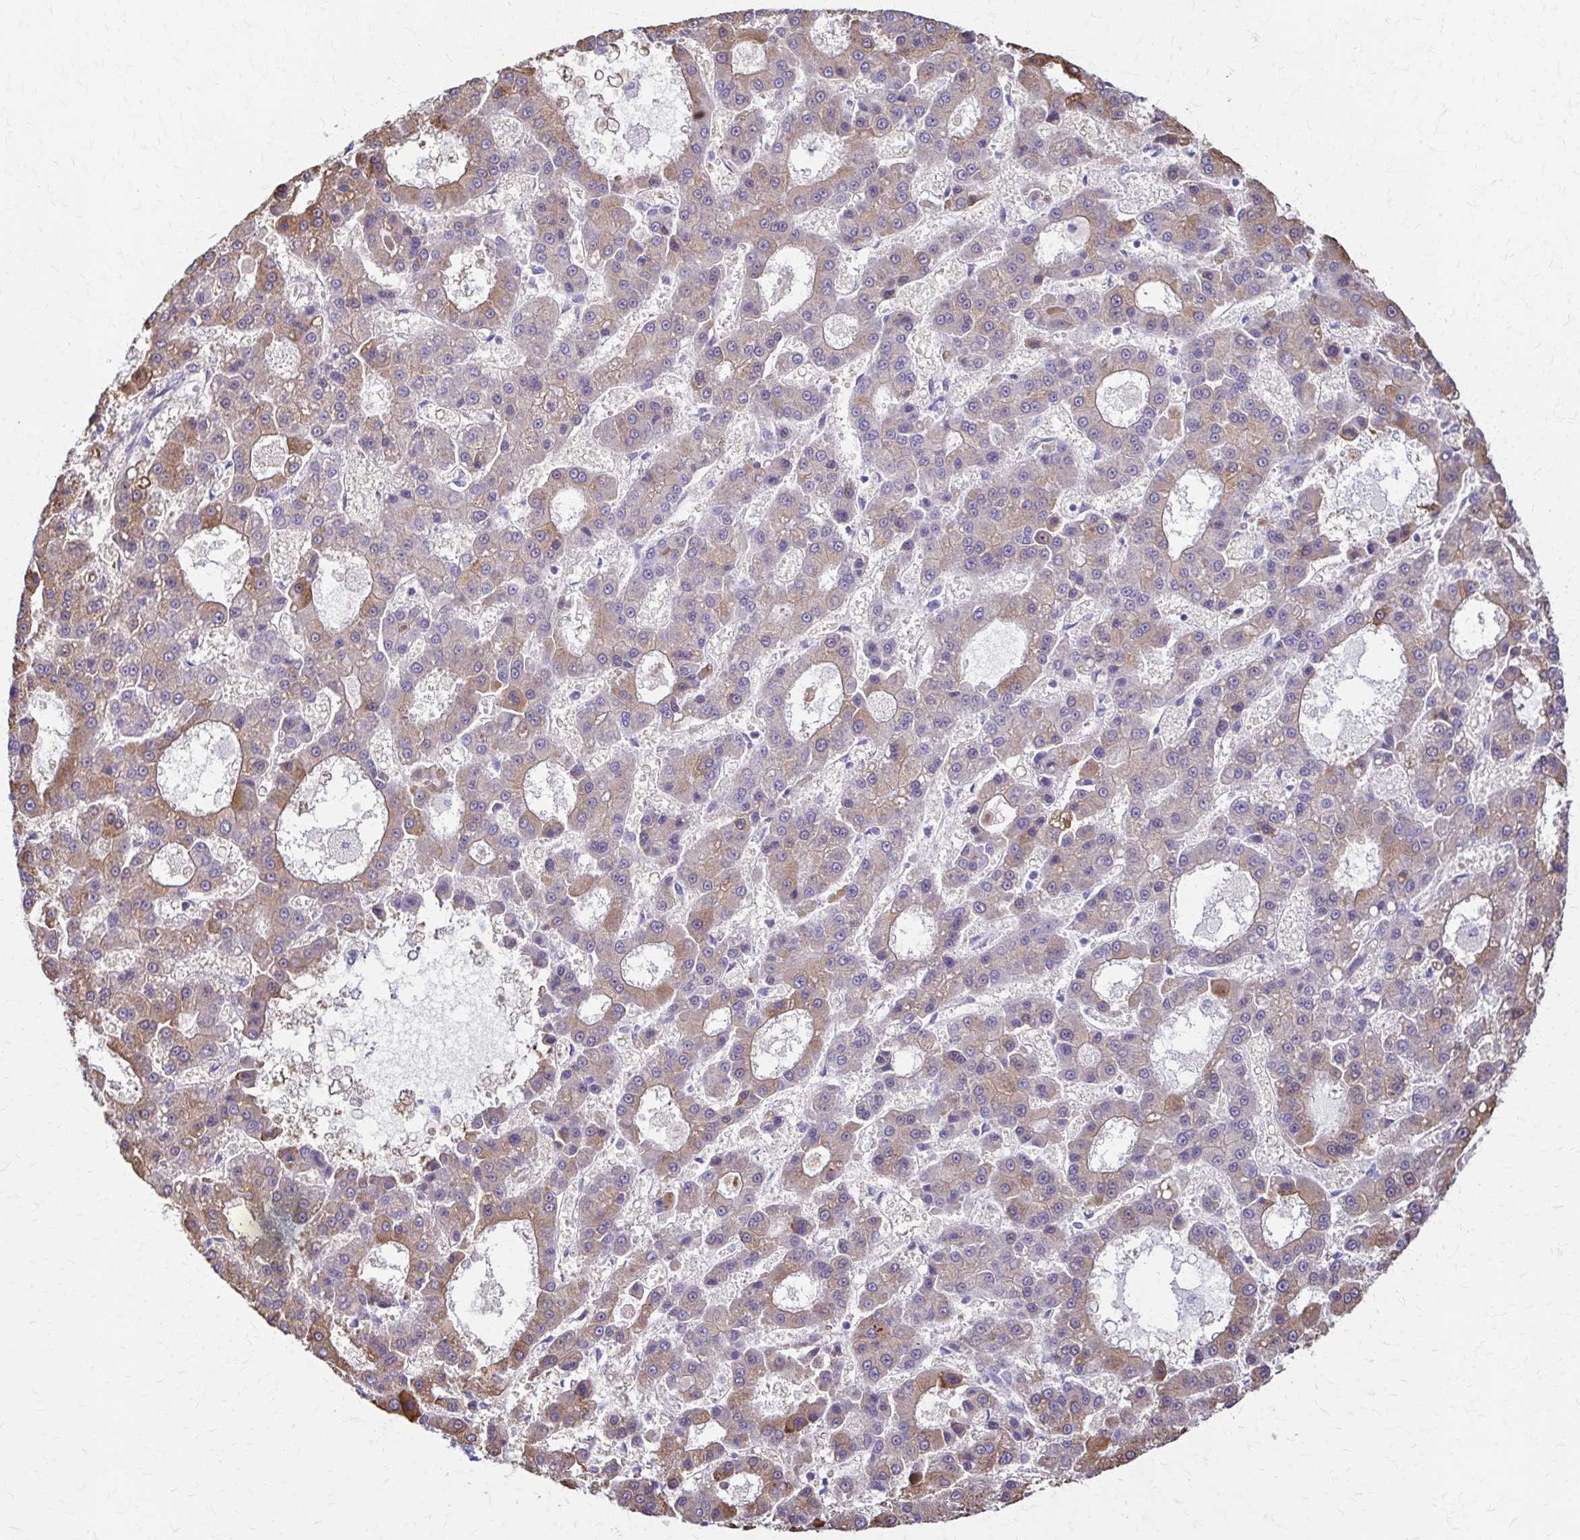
{"staining": {"intensity": "moderate", "quantity": "25%-75%", "location": "cytoplasmic/membranous"}, "tissue": "liver cancer", "cell_type": "Tumor cells", "image_type": "cancer", "snomed": [{"axis": "morphology", "description": "Carcinoma, Hepatocellular, NOS"}, {"axis": "topography", "description": "Liver"}], "caption": "Immunohistochemical staining of liver cancer (hepatocellular carcinoma) reveals medium levels of moderate cytoplasmic/membranous expression in about 25%-75% of tumor cells.", "gene": "DSP", "patient": {"sex": "male", "age": 70}}